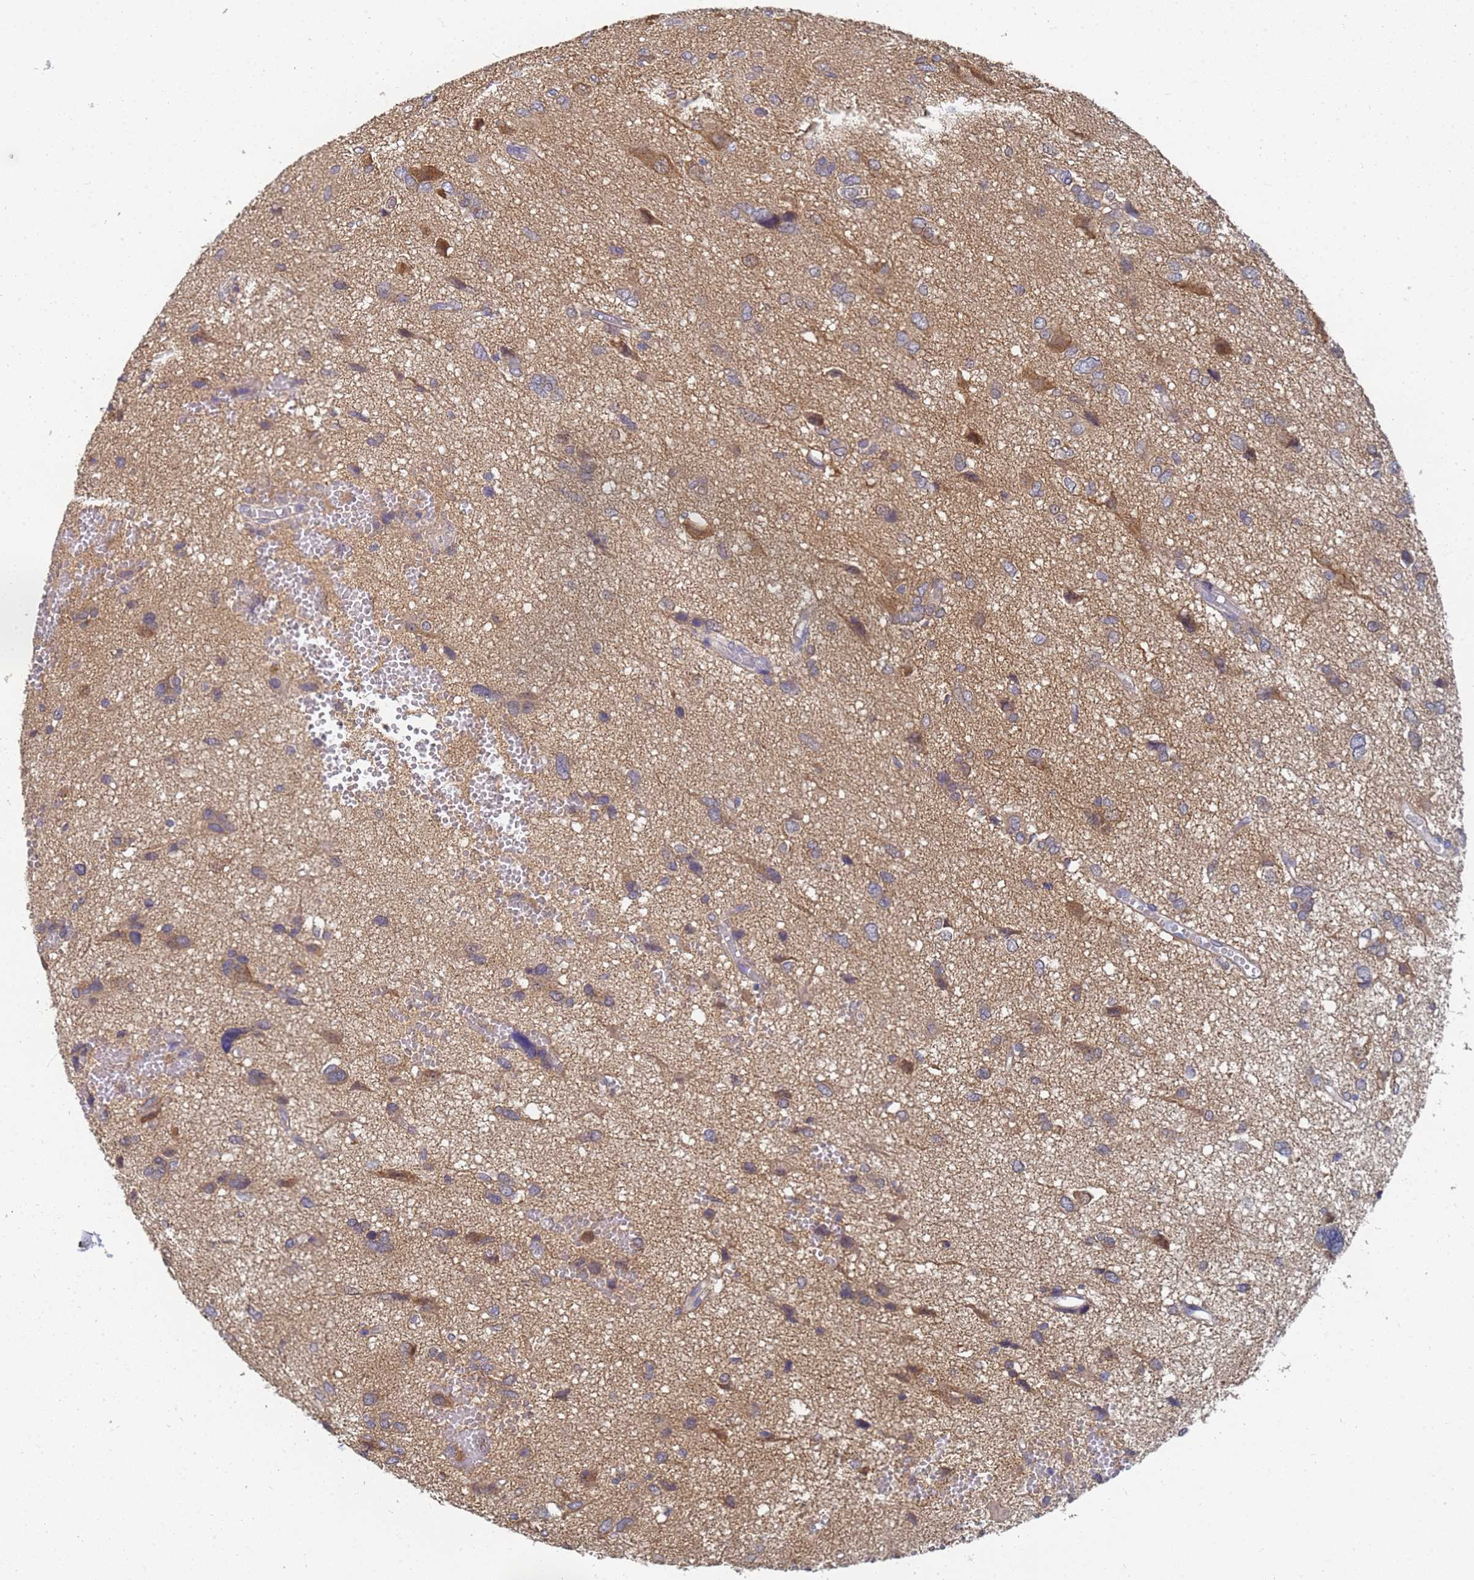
{"staining": {"intensity": "moderate", "quantity": "<25%", "location": "cytoplasmic/membranous"}, "tissue": "glioma", "cell_type": "Tumor cells", "image_type": "cancer", "snomed": [{"axis": "morphology", "description": "Glioma, malignant, High grade"}, {"axis": "topography", "description": "Brain"}], "caption": "Human high-grade glioma (malignant) stained with a protein marker exhibits moderate staining in tumor cells.", "gene": "ALS2CL", "patient": {"sex": "female", "age": 59}}